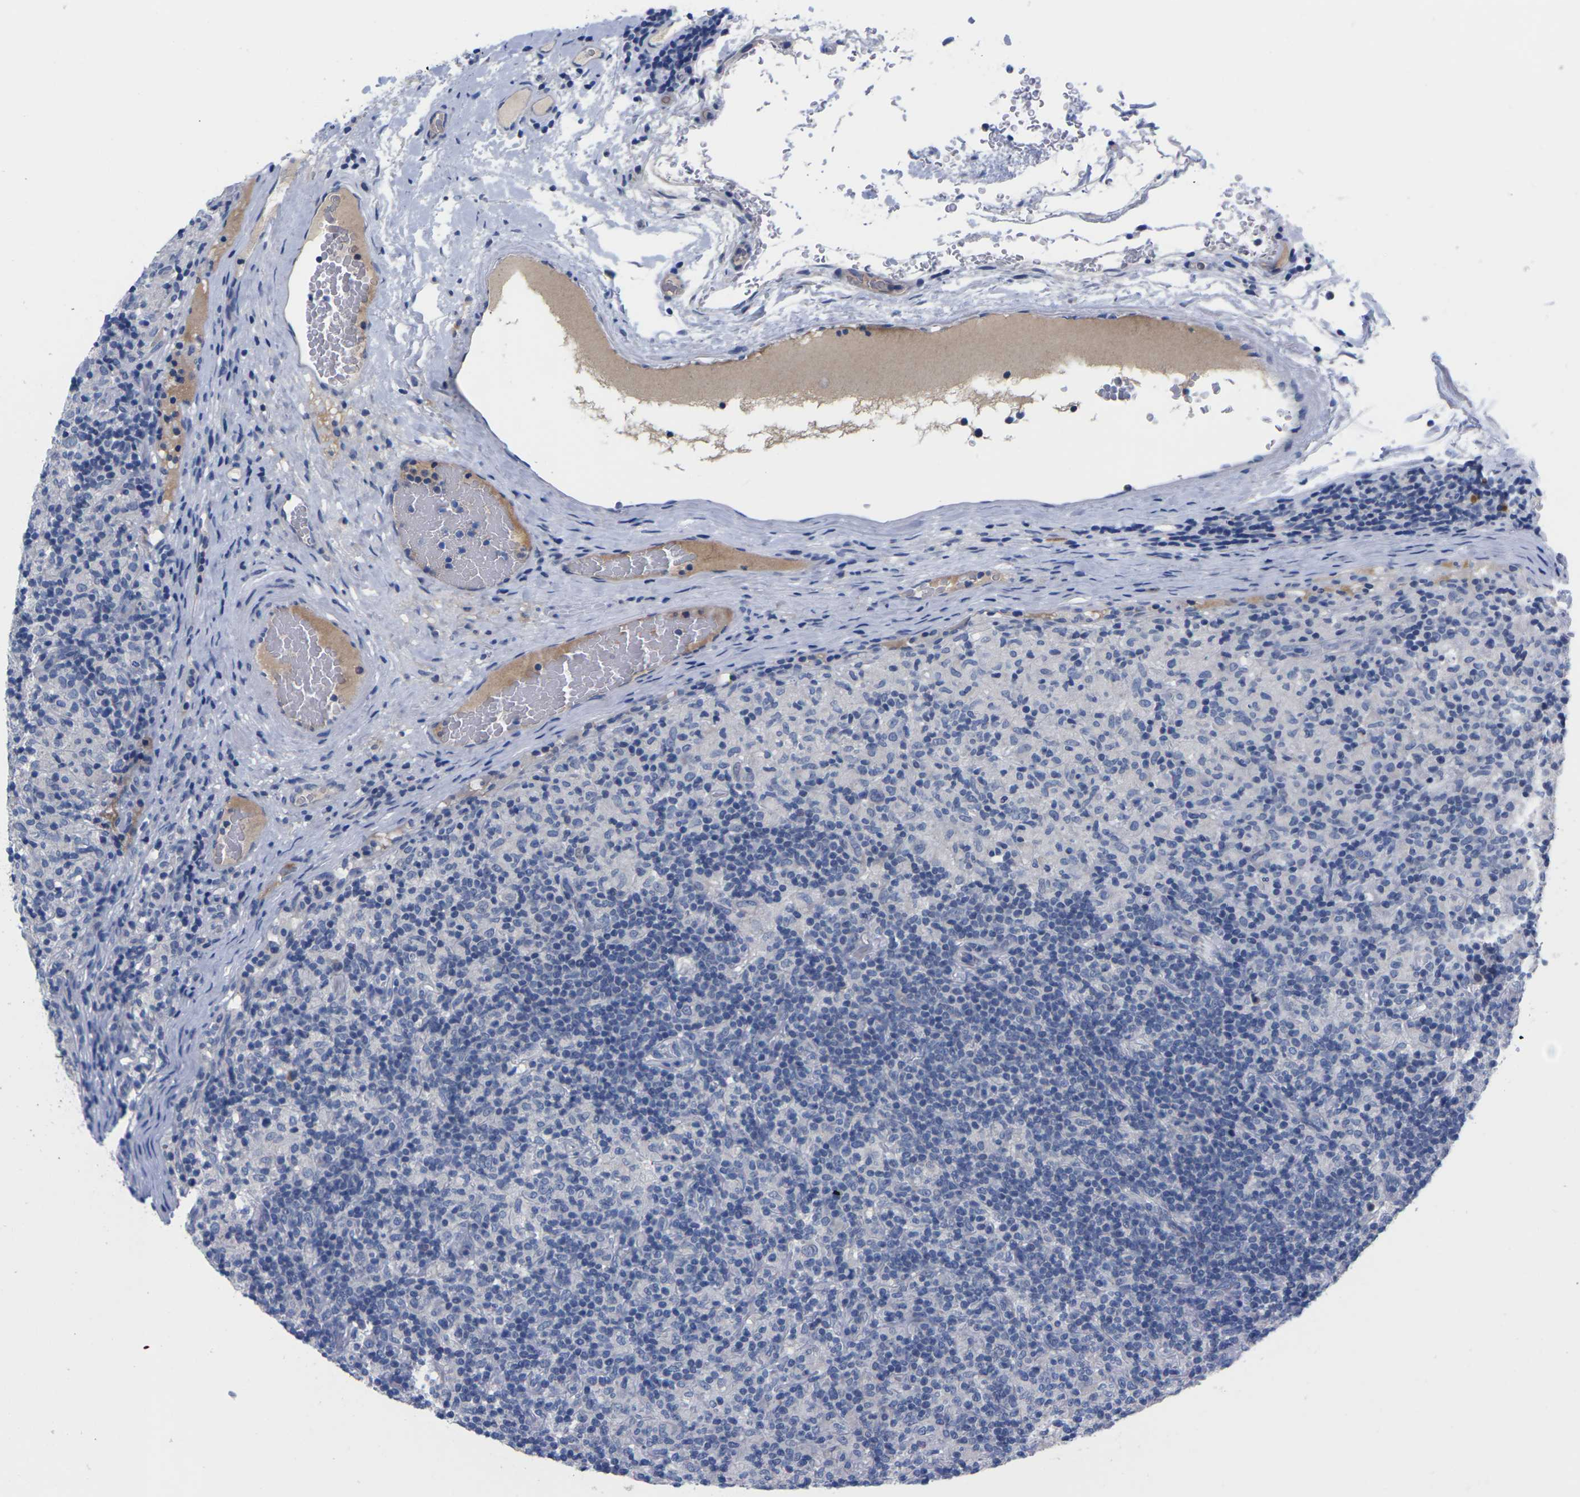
{"staining": {"intensity": "negative", "quantity": "none", "location": "none"}, "tissue": "lymphoma", "cell_type": "Tumor cells", "image_type": "cancer", "snomed": [{"axis": "morphology", "description": "Hodgkin's disease, NOS"}, {"axis": "topography", "description": "Lymph node"}], "caption": "A micrograph of human lymphoma is negative for staining in tumor cells.", "gene": "FAM210A", "patient": {"sex": "male", "age": 70}}